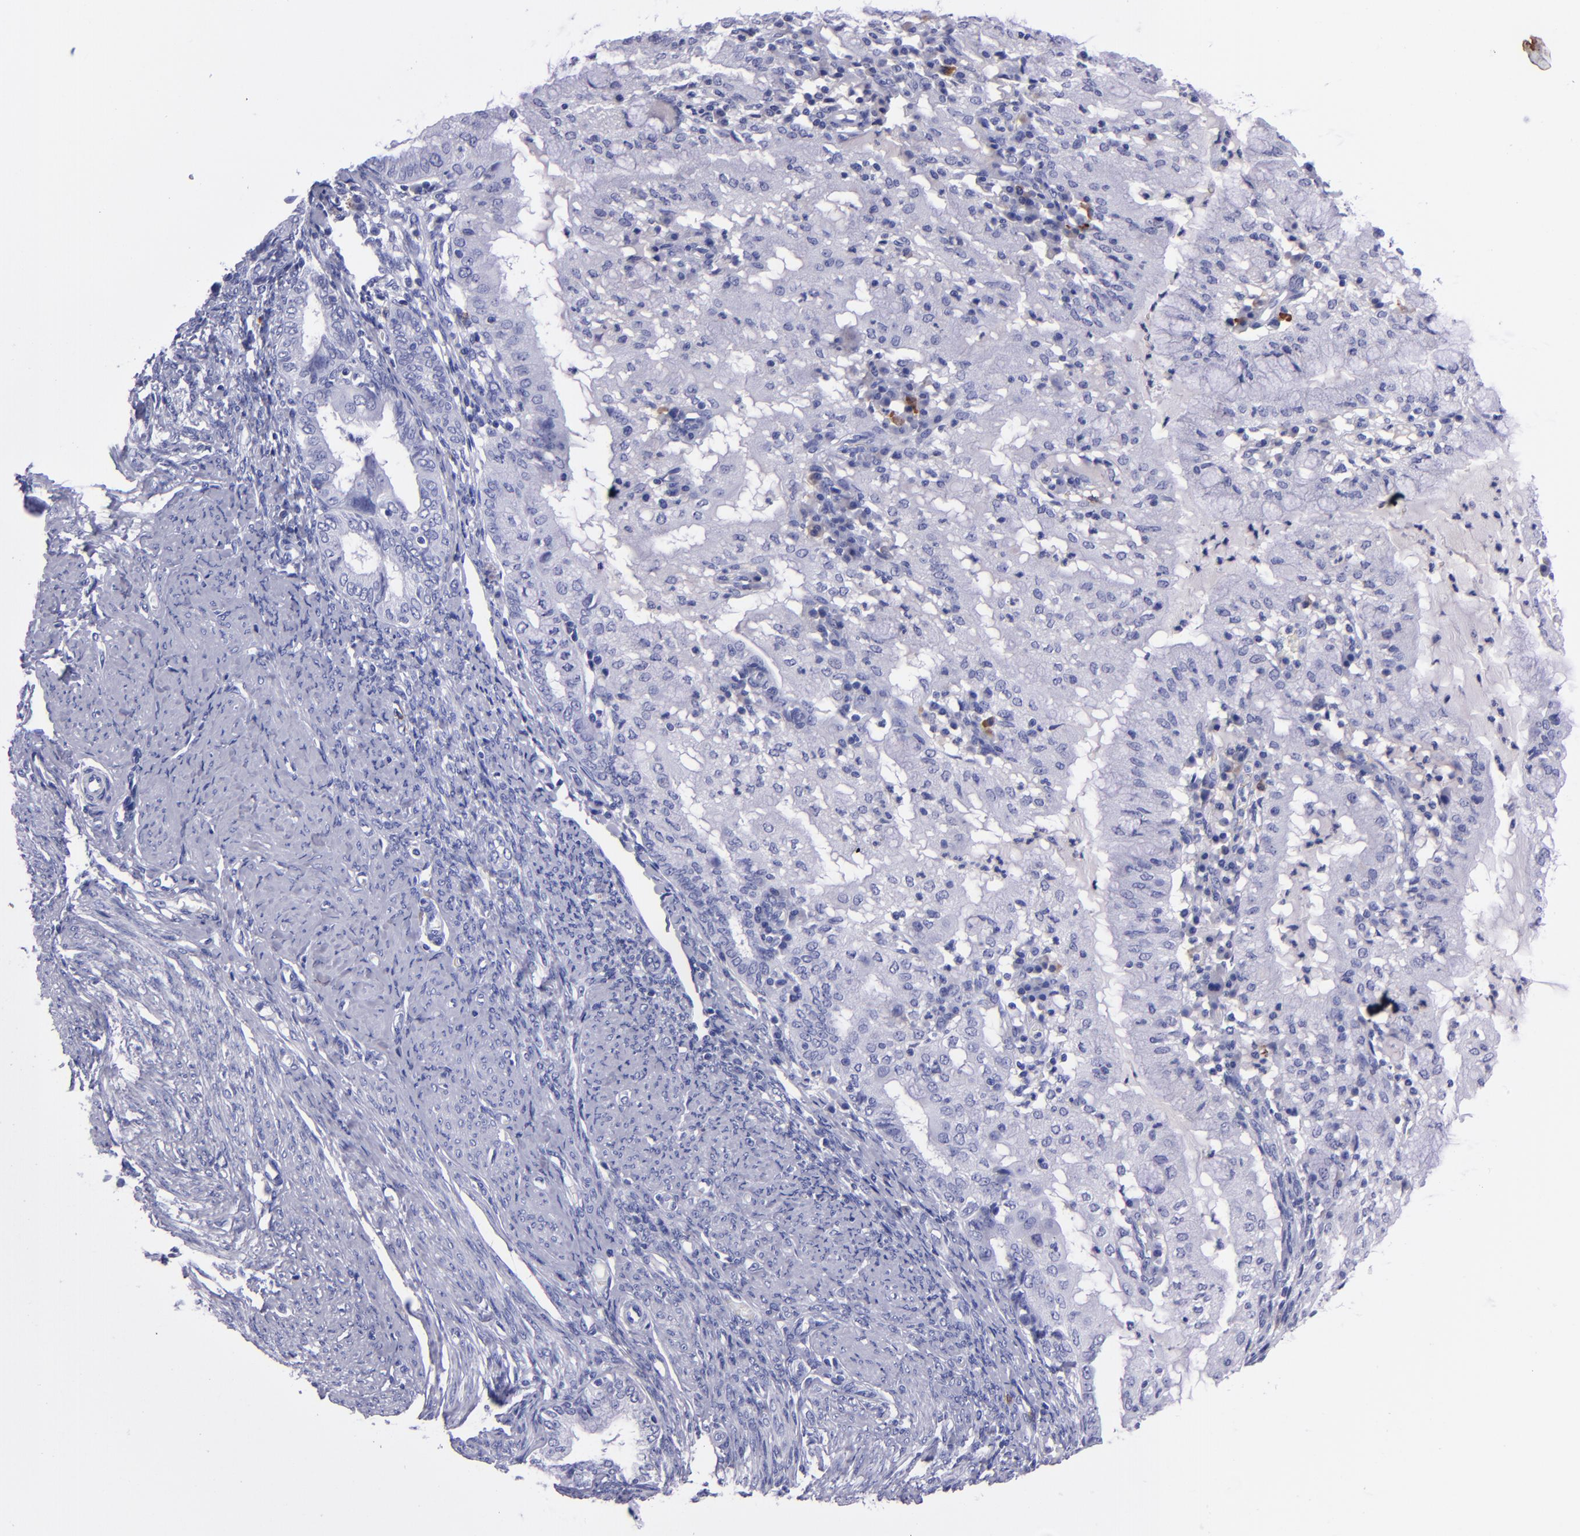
{"staining": {"intensity": "negative", "quantity": "none", "location": "none"}, "tissue": "endometrial cancer", "cell_type": "Tumor cells", "image_type": "cancer", "snomed": [{"axis": "morphology", "description": "Adenocarcinoma, NOS"}, {"axis": "topography", "description": "Endometrium"}], "caption": "This is an immunohistochemistry (IHC) micrograph of human endometrial cancer. There is no staining in tumor cells.", "gene": "CD37", "patient": {"sex": "female", "age": 63}}